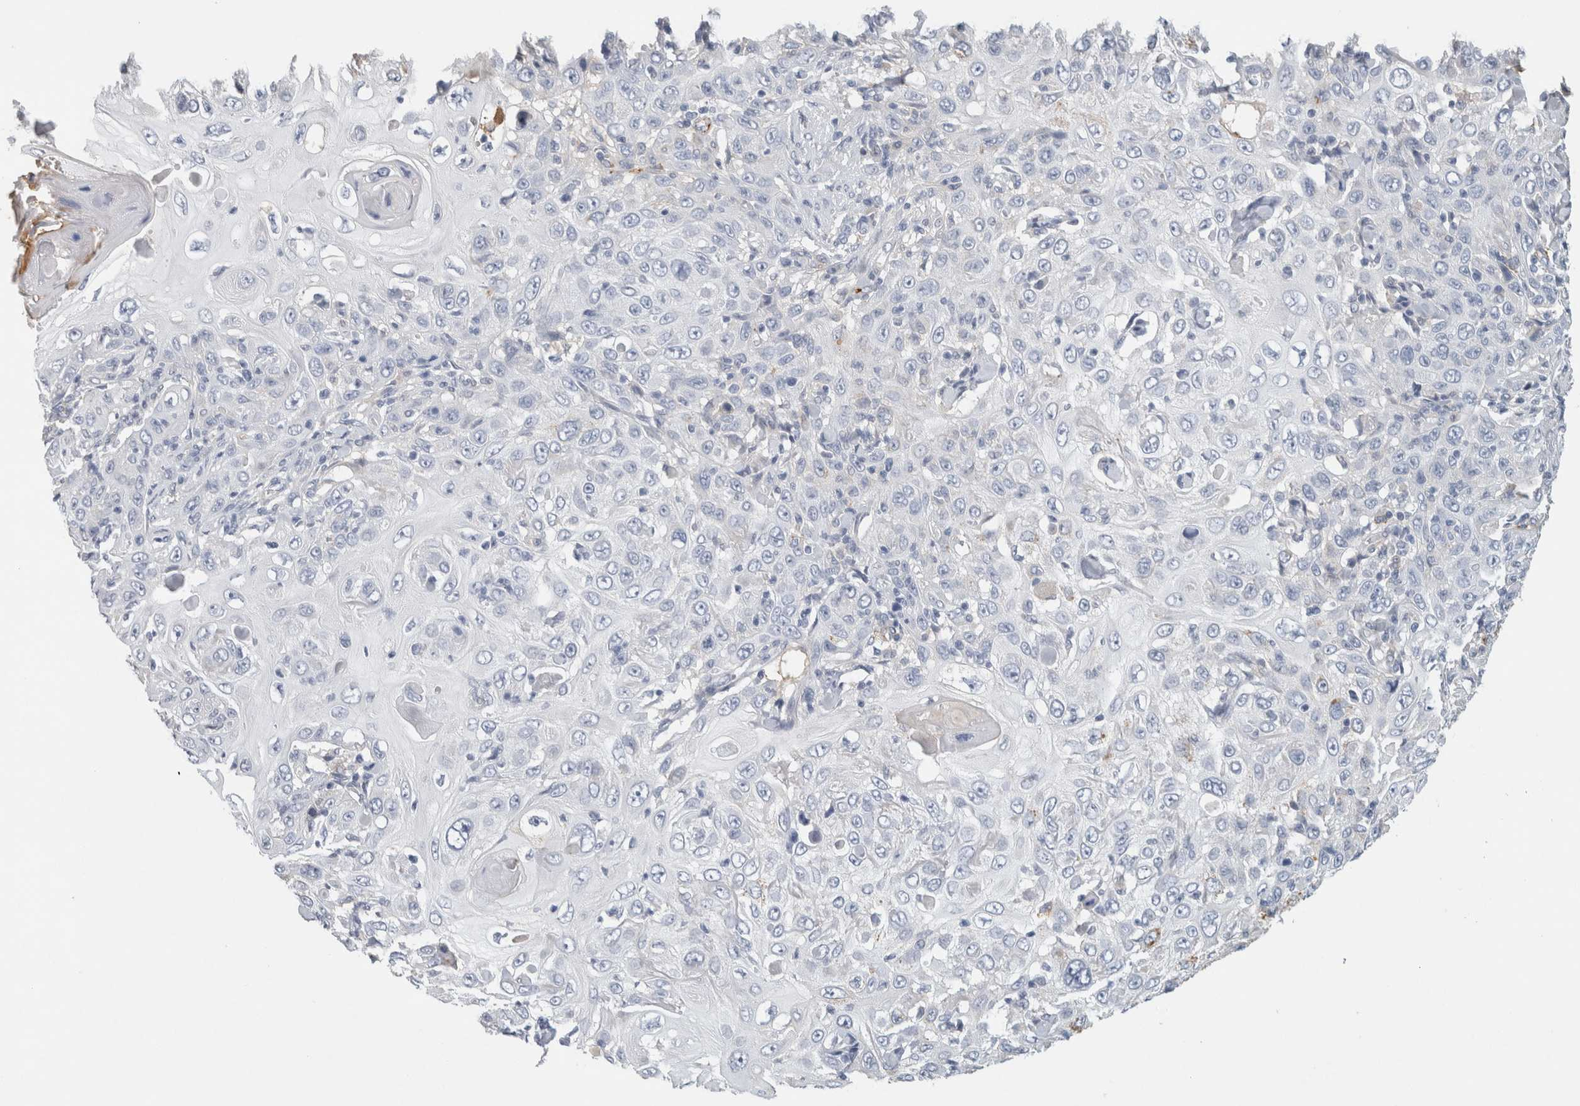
{"staining": {"intensity": "negative", "quantity": "none", "location": "none"}, "tissue": "skin cancer", "cell_type": "Tumor cells", "image_type": "cancer", "snomed": [{"axis": "morphology", "description": "Squamous cell carcinoma, NOS"}, {"axis": "topography", "description": "Skin"}], "caption": "This image is of squamous cell carcinoma (skin) stained with immunohistochemistry (IHC) to label a protein in brown with the nuclei are counter-stained blue. There is no positivity in tumor cells.", "gene": "CD36", "patient": {"sex": "female", "age": 88}}